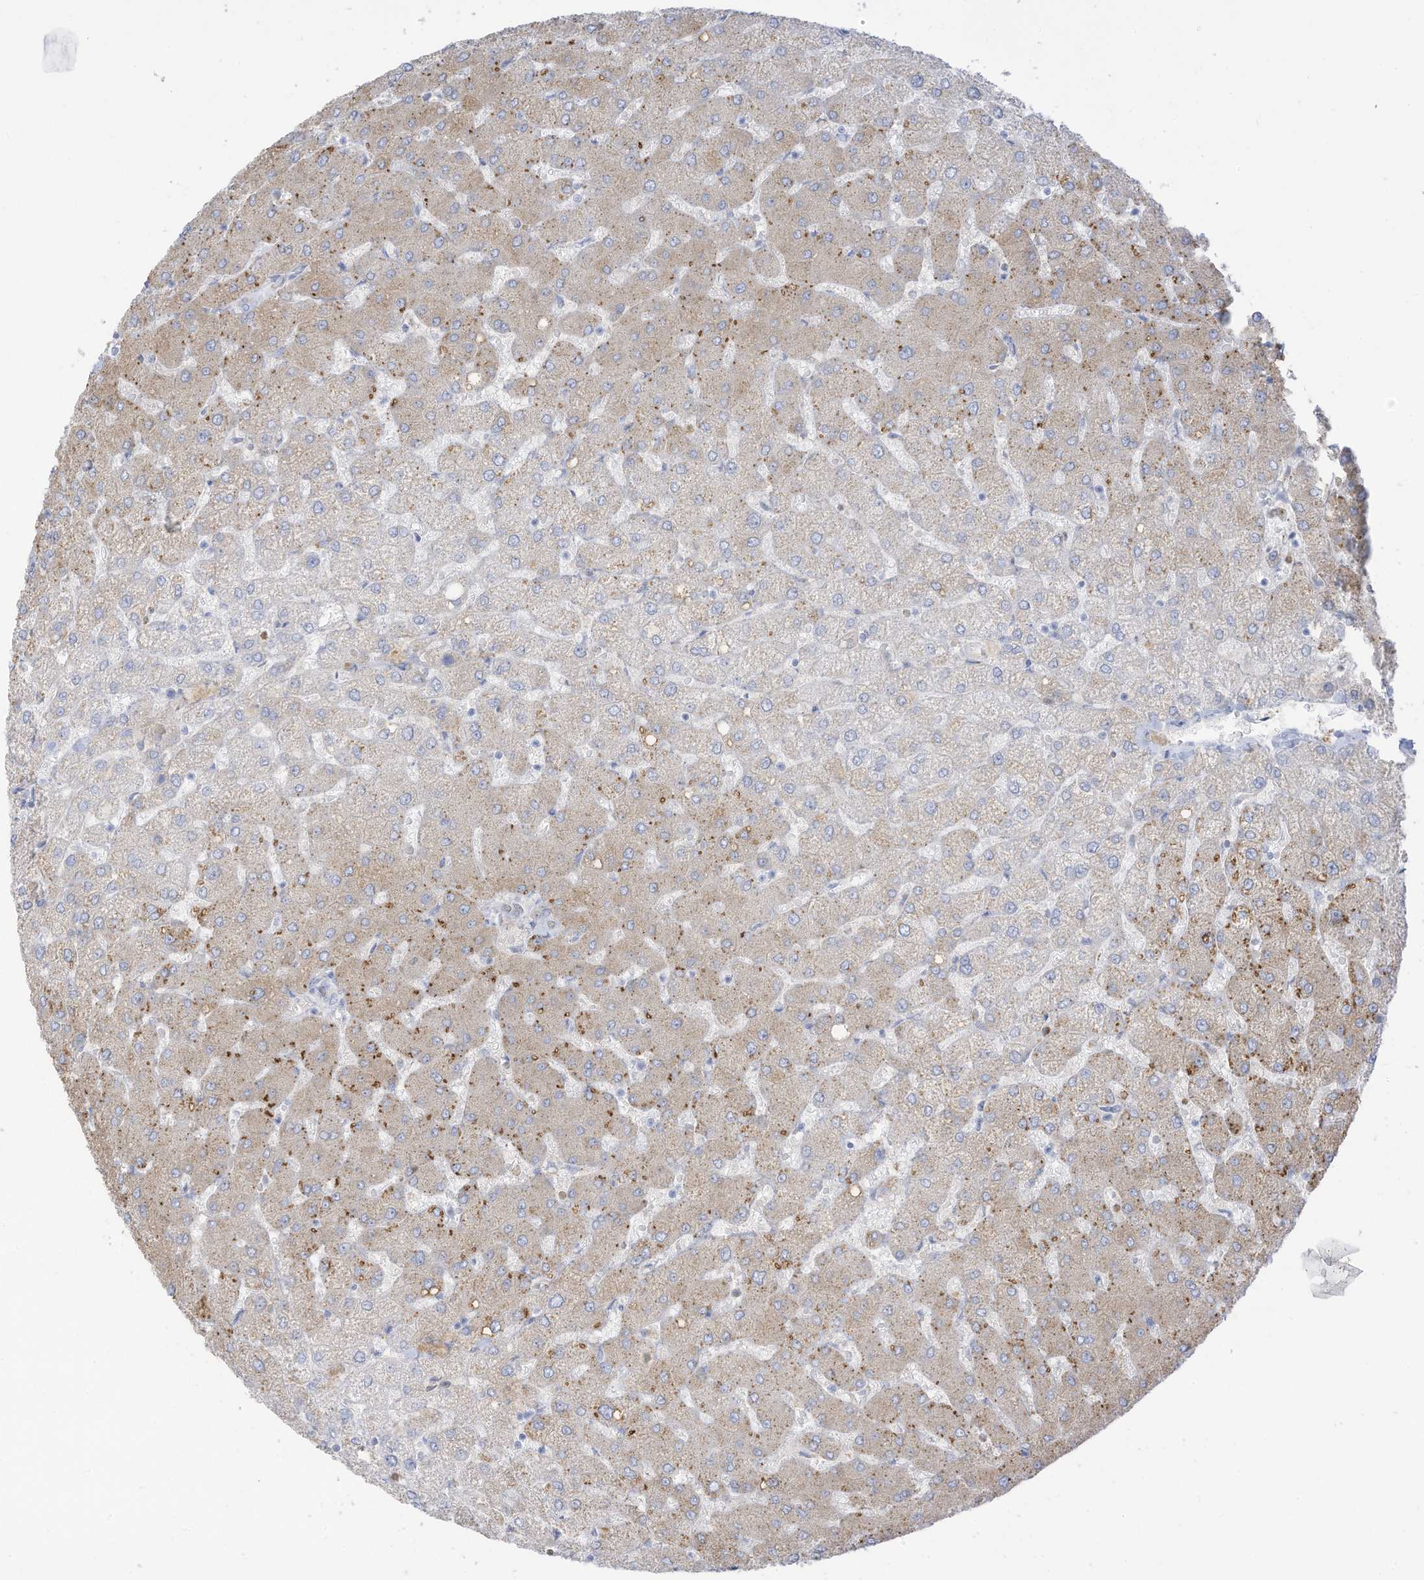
{"staining": {"intensity": "negative", "quantity": "none", "location": "none"}, "tissue": "liver", "cell_type": "Cholangiocytes", "image_type": "normal", "snomed": [{"axis": "morphology", "description": "Normal tissue, NOS"}, {"axis": "topography", "description": "Liver"}], "caption": "Protein analysis of normal liver displays no significant positivity in cholangiocytes.", "gene": "HSD17B13", "patient": {"sex": "female", "age": 54}}